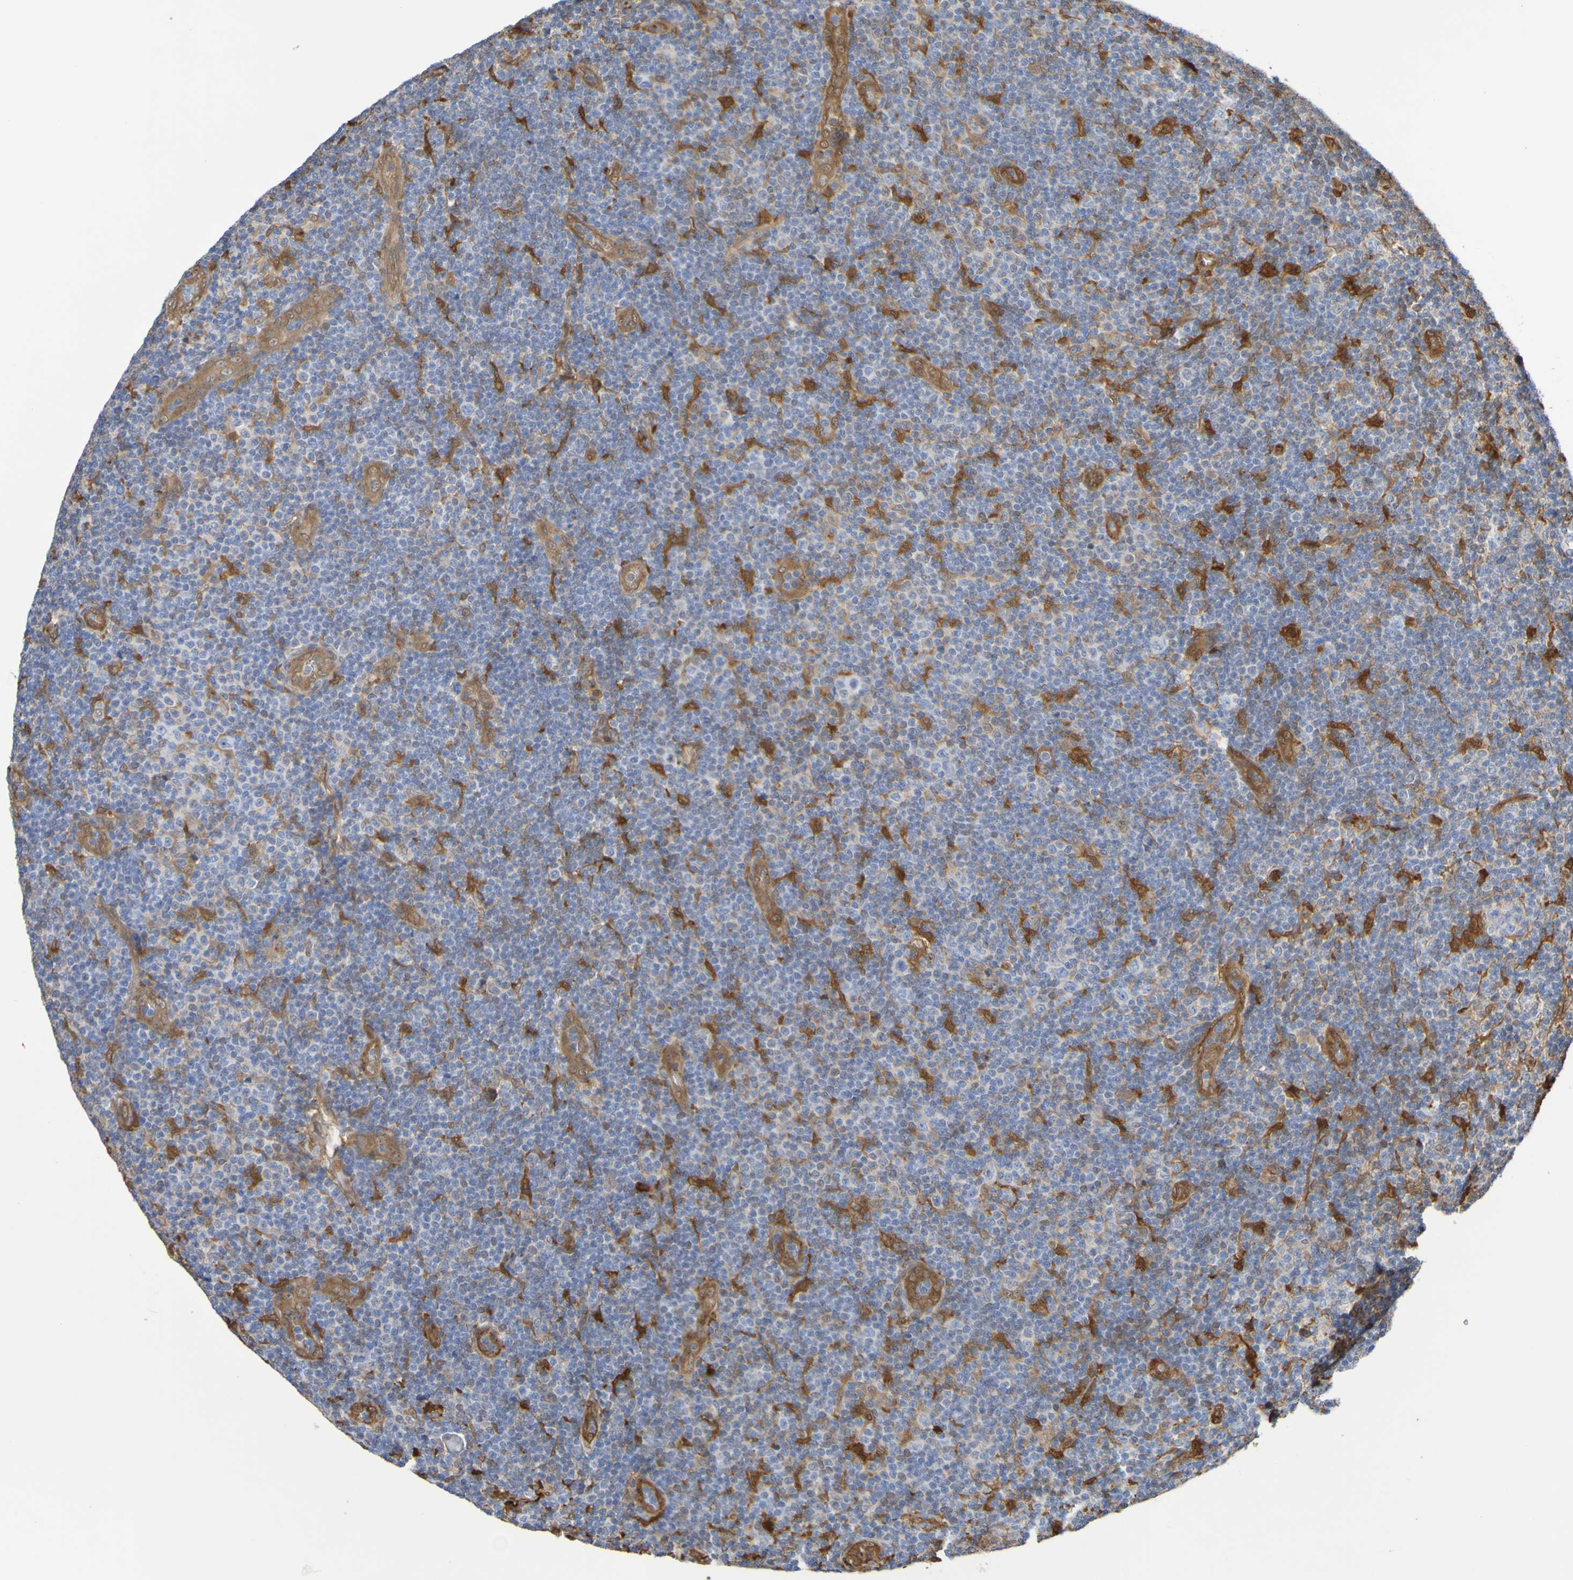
{"staining": {"intensity": "moderate", "quantity": ">75%", "location": "cytoplasmic/membranous"}, "tissue": "lymphoma", "cell_type": "Tumor cells", "image_type": "cancer", "snomed": [{"axis": "morphology", "description": "Malignant lymphoma, non-Hodgkin's type, Low grade"}, {"axis": "topography", "description": "Lymph node"}], "caption": "Immunohistochemistry (IHC) of human low-grade malignant lymphoma, non-Hodgkin's type exhibits medium levels of moderate cytoplasmic/membranous staining in approximately >75% of tumor cells.", "gene": "SERPINB6", "patient": {"sex": "male", "age": 83}}